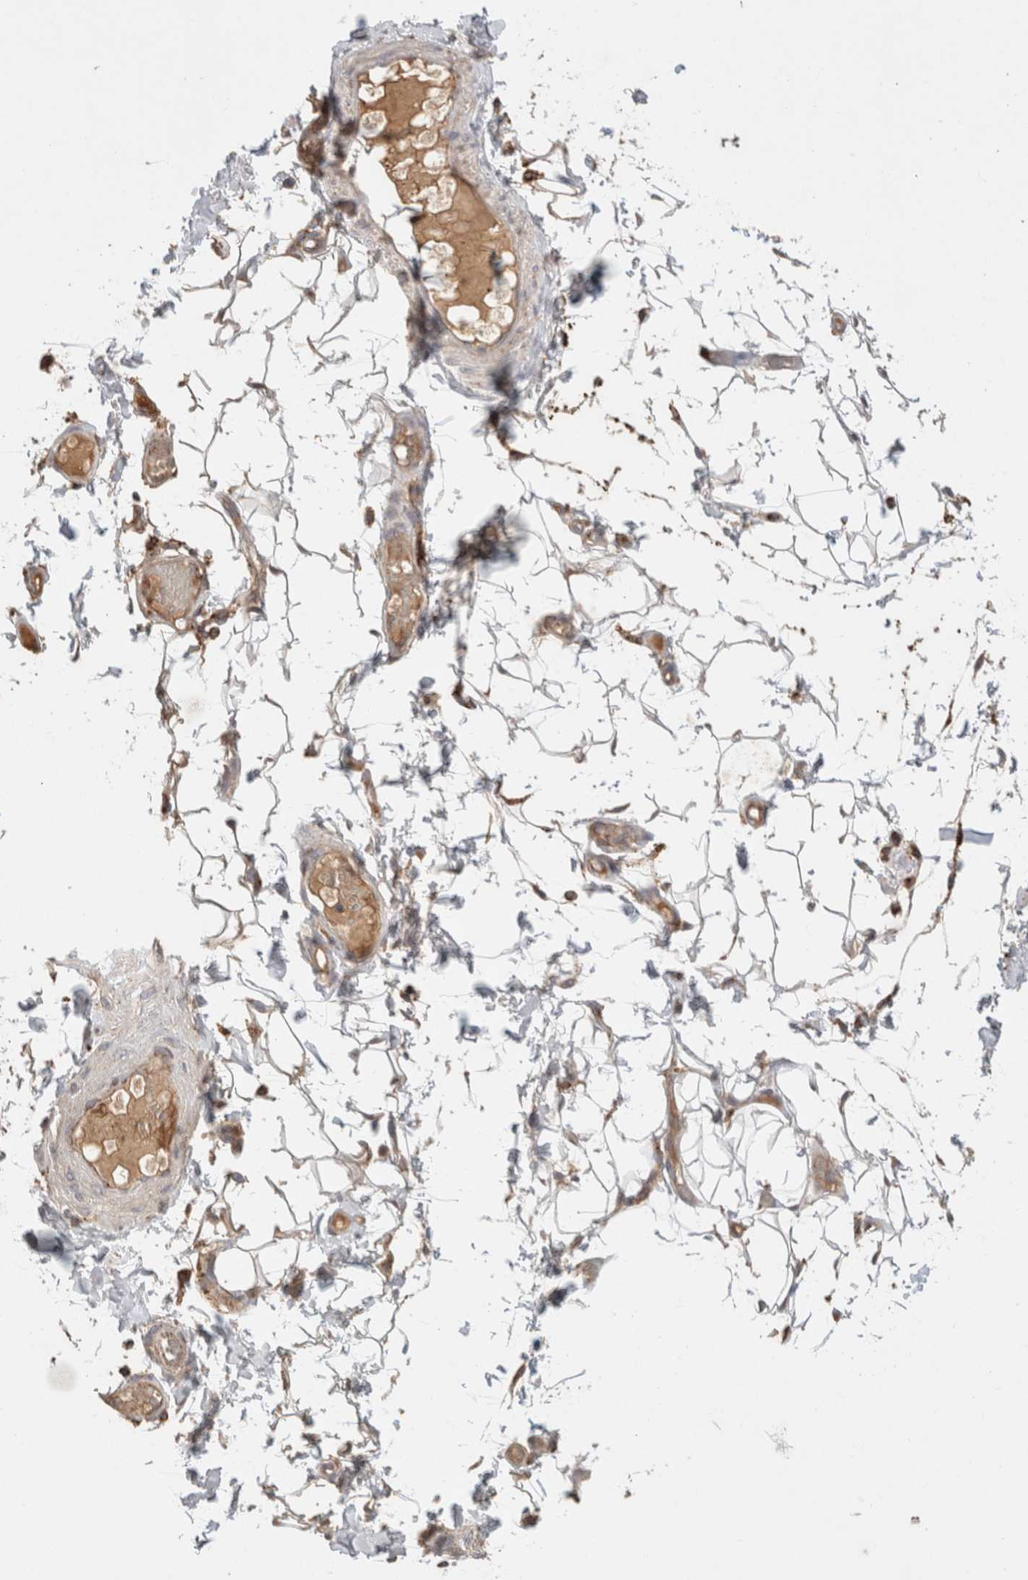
{"staining": {"intensity": "moderate", "quantity": "25%-75%", "location": "cytoplasmic/membranous"}, "tissue": "adipose tissue", "cell_type": "Adipocytes", "image_type": "normal", "snomed": [{"axis": "morphology", "description": "Normal tissue, NOS"}, {"axis": "topography", "description": "Adipose tissue"}, {"axis": "topography", "description": "Vascular tissue"}, {"axis": "topography", "description": "Peripheral nerve tissue"}], "caption": "Immunohistochemistry histopathology image of unremarkable human adipose tissue stained for a protein (brown), which exhibits medium levels of moderate cytoplasmic/membranous positivity in about 25%-75% of adipocytes.", "gene": "HROB", "patient": {"sex": "male", "age": 25}}